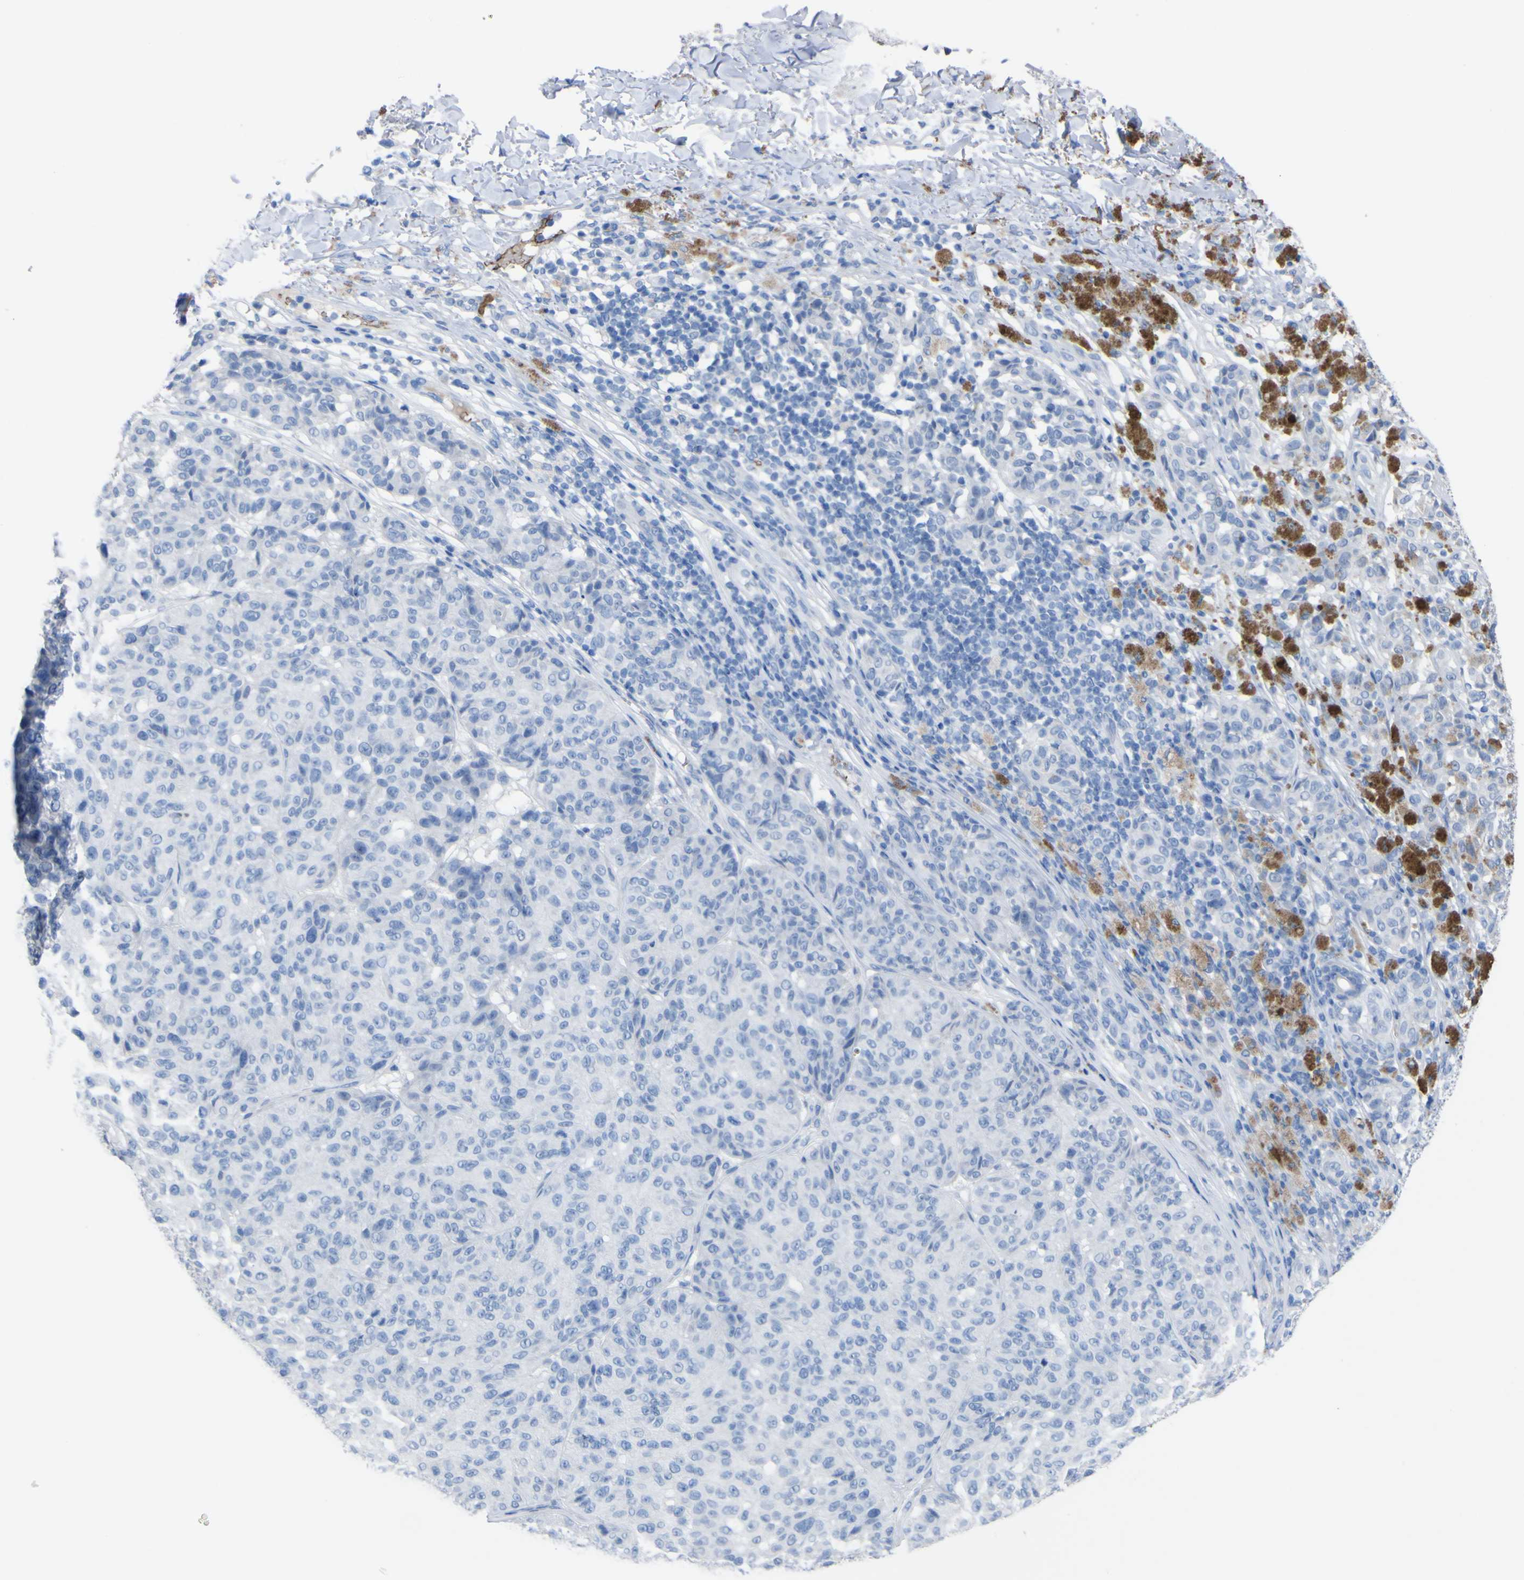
{"staining": {"intensity": "negative", "quantity": "none", "location": "none"}, "tissue": "melanoma", "cell_type": "Tumor cells", "image_type": "cancer", "snomed": [{"axis": "morphology", "description": "Malignant melanoma, NOS"}, {"axis": "topography", "description": "Skin"}], "caption": "An immunohistochemistry histopathology image of melanoma is shown. There is no staining in tumor cells of melanoma. (Stains: DAB IHC with hematoxylin counter stain, Microscopy: brightfield microscopy at high magnification).", "gene": "GCM1", "patient": {"sex": "female", "age": 46}}